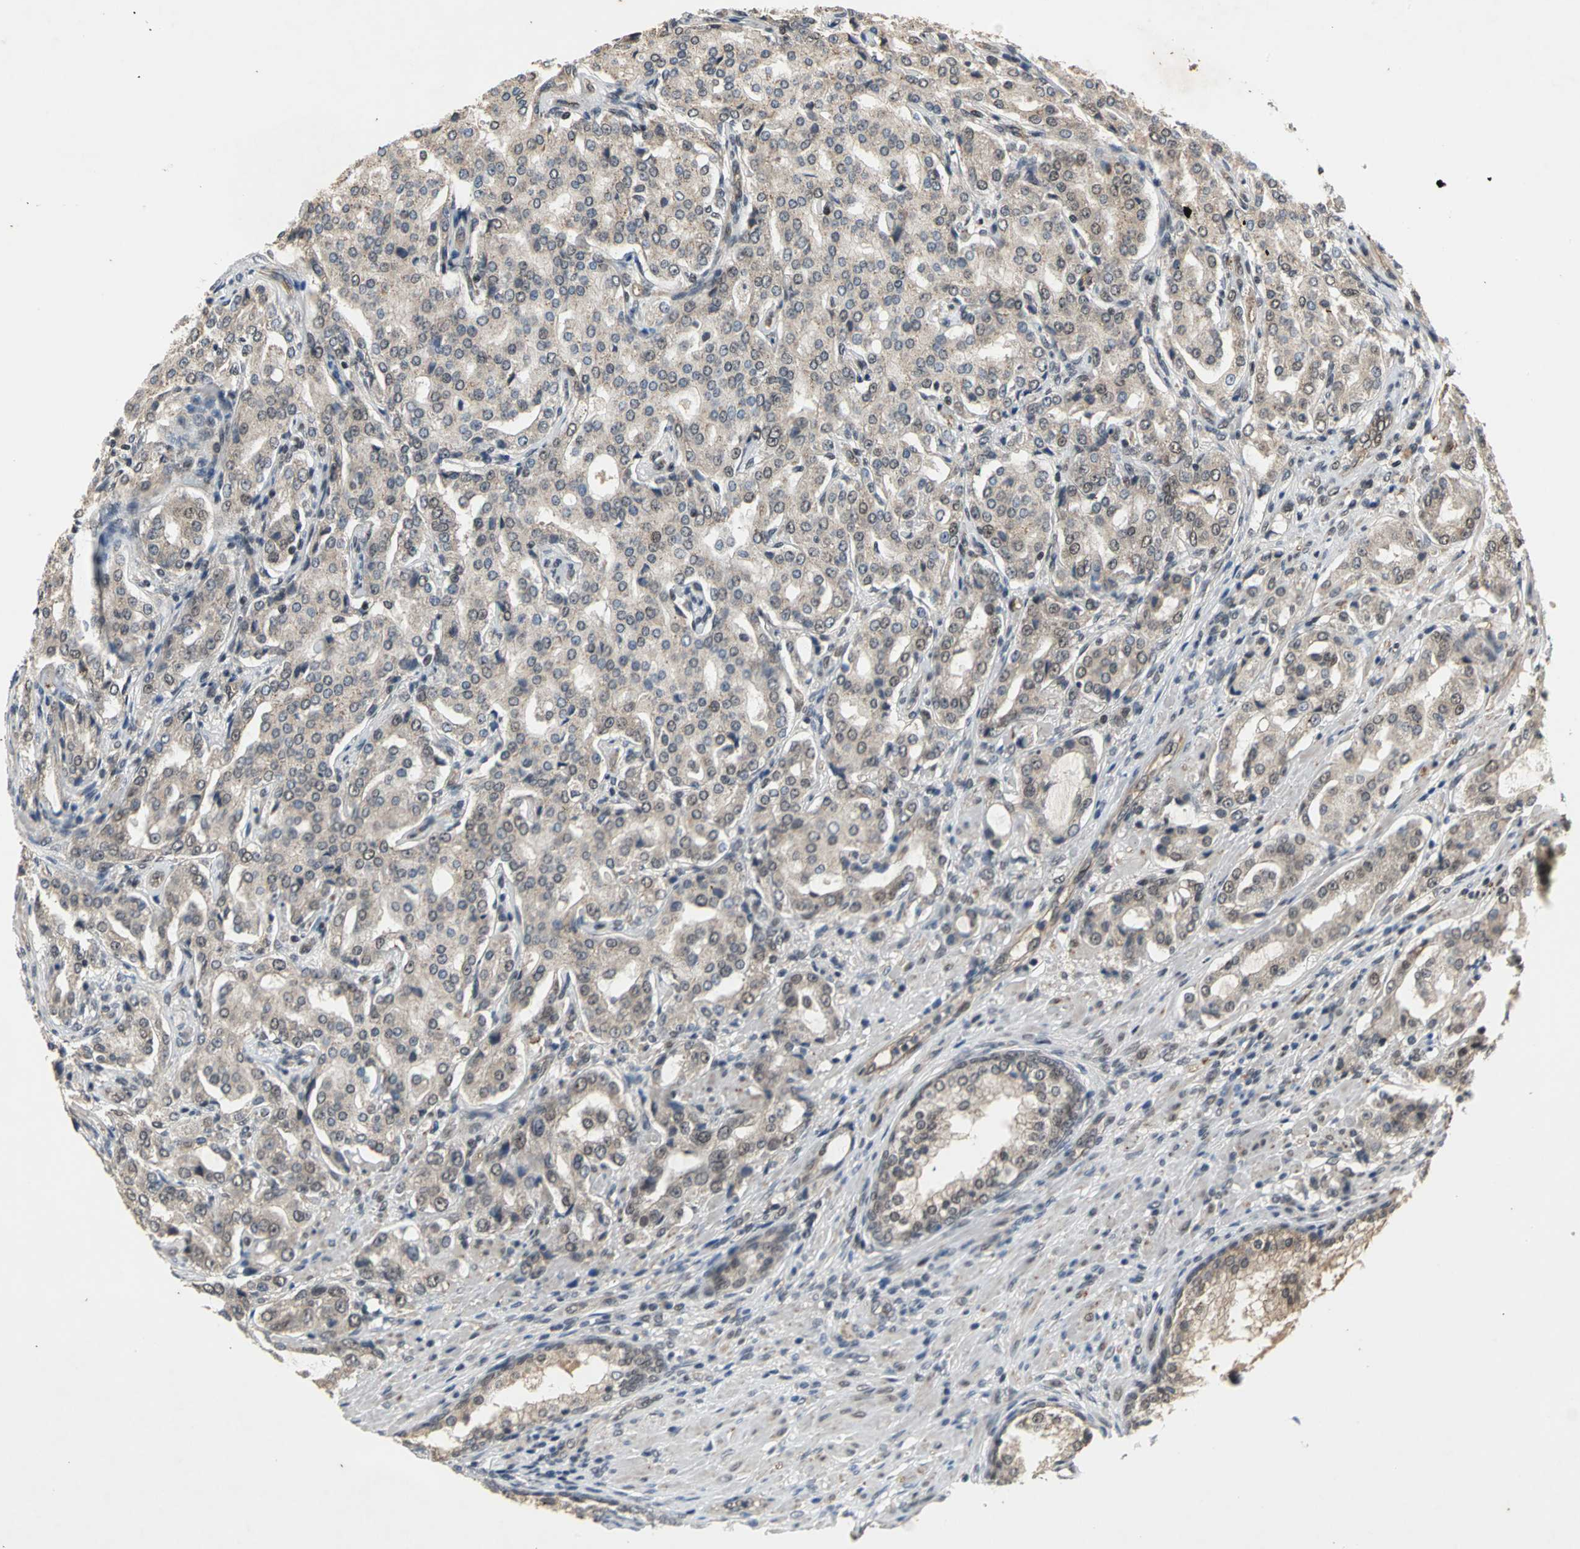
{"staining": {"intensity": "weak", "quantity": "25%-75%", "location": "cytoplasmic/membranous"}, "tissue": "prostate cancer", "cell_type": "Tumor cells", "image_type": "cancer", "snomed": [{"axis": "morphology", "description": "Adenocarcinoma, High grade"}, {"axis": "topography", "description": "Prostate"}], "caption": "Protein expression analysis of prostate cancer demonstrates weak cytoplasmic/membranous staining in approximately 25%-75% of tumor cells. (brown staining indicates protein expression, while blue staining denotes nuclei).", "gene": "NOTCH3", "patient": {"sex": "male", "age": 72}}